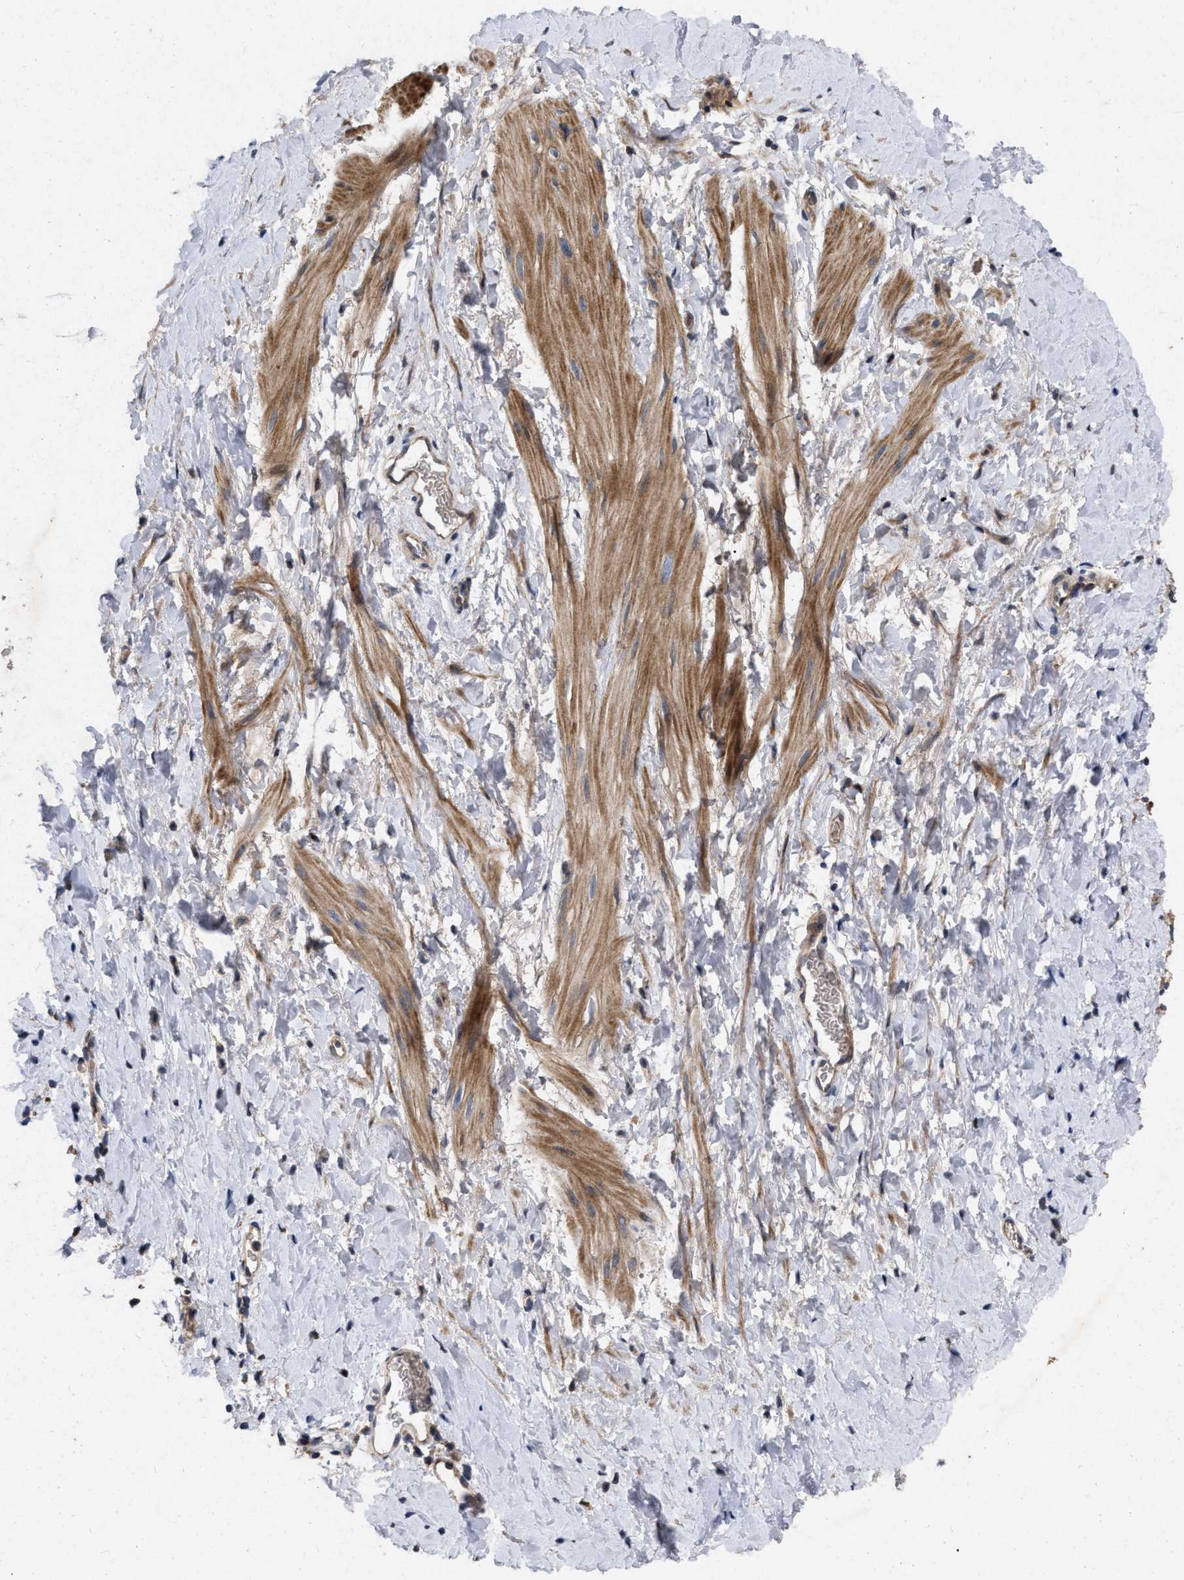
{"staining": {"intensity": "moderate", "quantity": ">75%", "location": "cytoplasmic/membranous"}, "tissue": "smooth muscle", "cell_type": "Smooth muscle cells", "image_type": "normal", "snomed": [{"axis": "morphology", "description": "Normal tissue, NOS"}, {"axis": "topography", "description": "Smooth muscle"}], "caption": "Human smooth muscle stained for a protein (brown) displays moderate cytoplasmic/membranous positive staining in approximately >75% of smooth muscle cells.", "gene": "CDKN2C", "patient": {"sex": "male", "age": 16}}